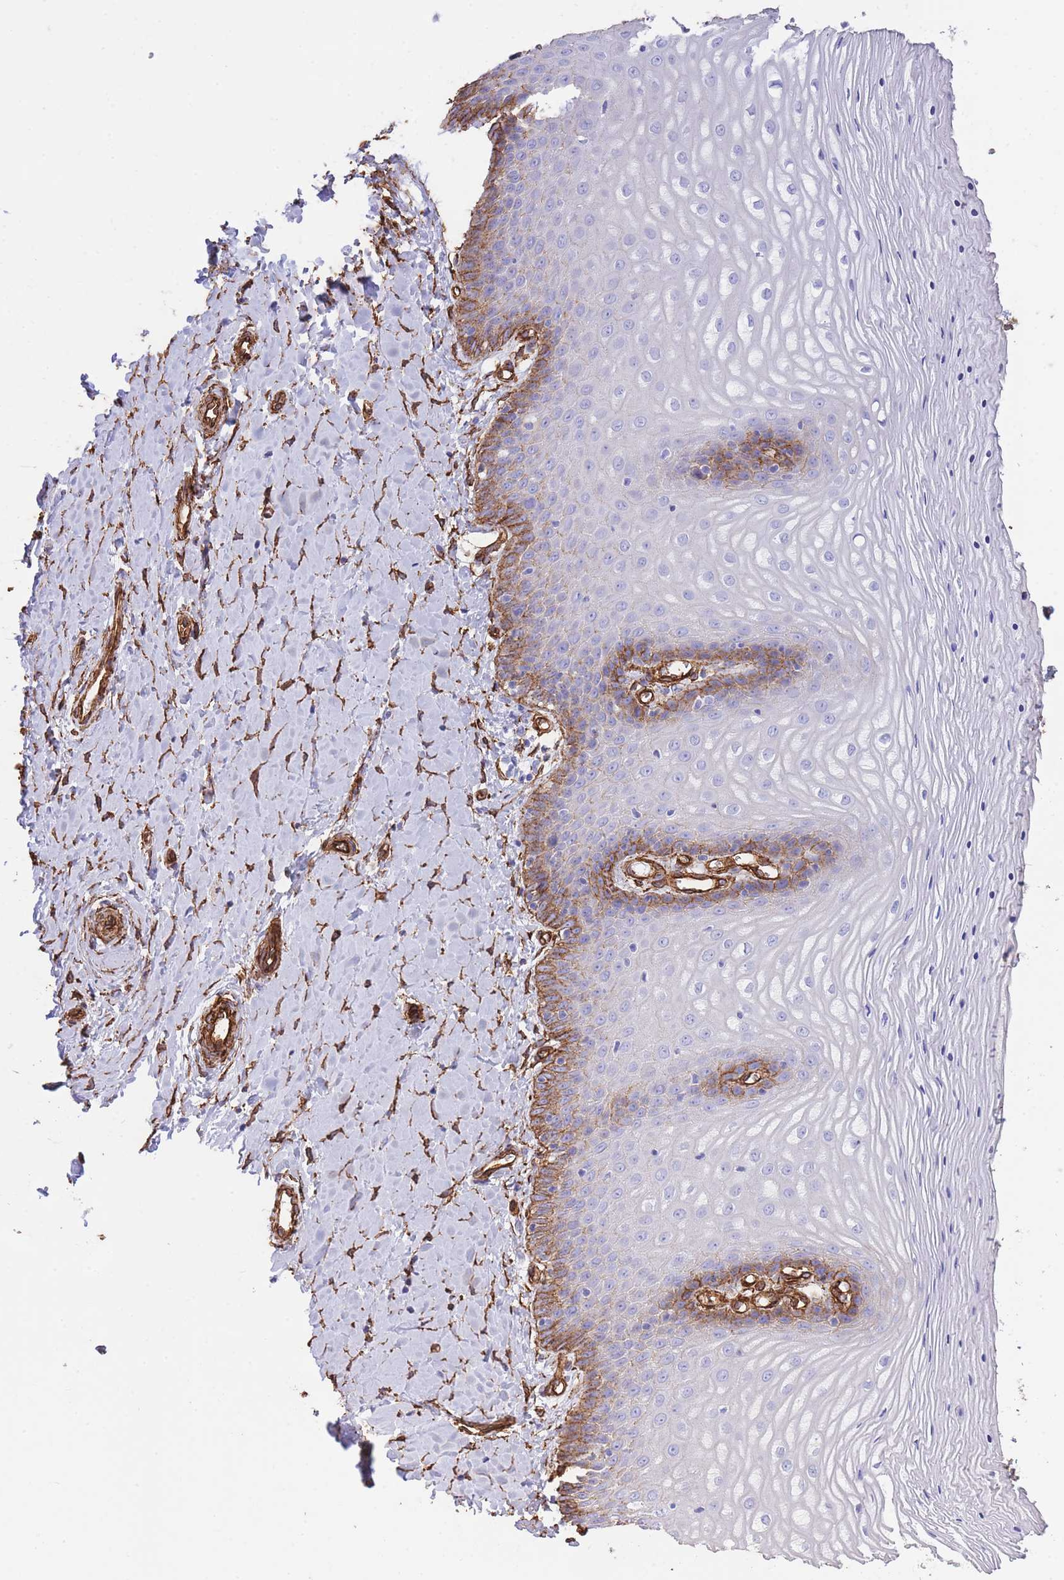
{"staining": {"intensity": "moderate", "quantity": "<25%", "location": "cytoplasmic/membranous"}, "tissue": "vagina", "cell_type": "Squamous epithelial cells", "image_type": "normal", "snomed": [{"axis": "morphology", "description": "Normal tissue, NOS"}, {"axis": "topography", "description": "Vagina"}], "caption": "IHC micrograph of normal human vagina stained for a protein (brown), which displays low levels of moderate cytoplasmic/membranous expression in about <25% of squamous epithelial cells.", "gene": "CAVIN1", "patient": {"sex": "female", "age": 65}}